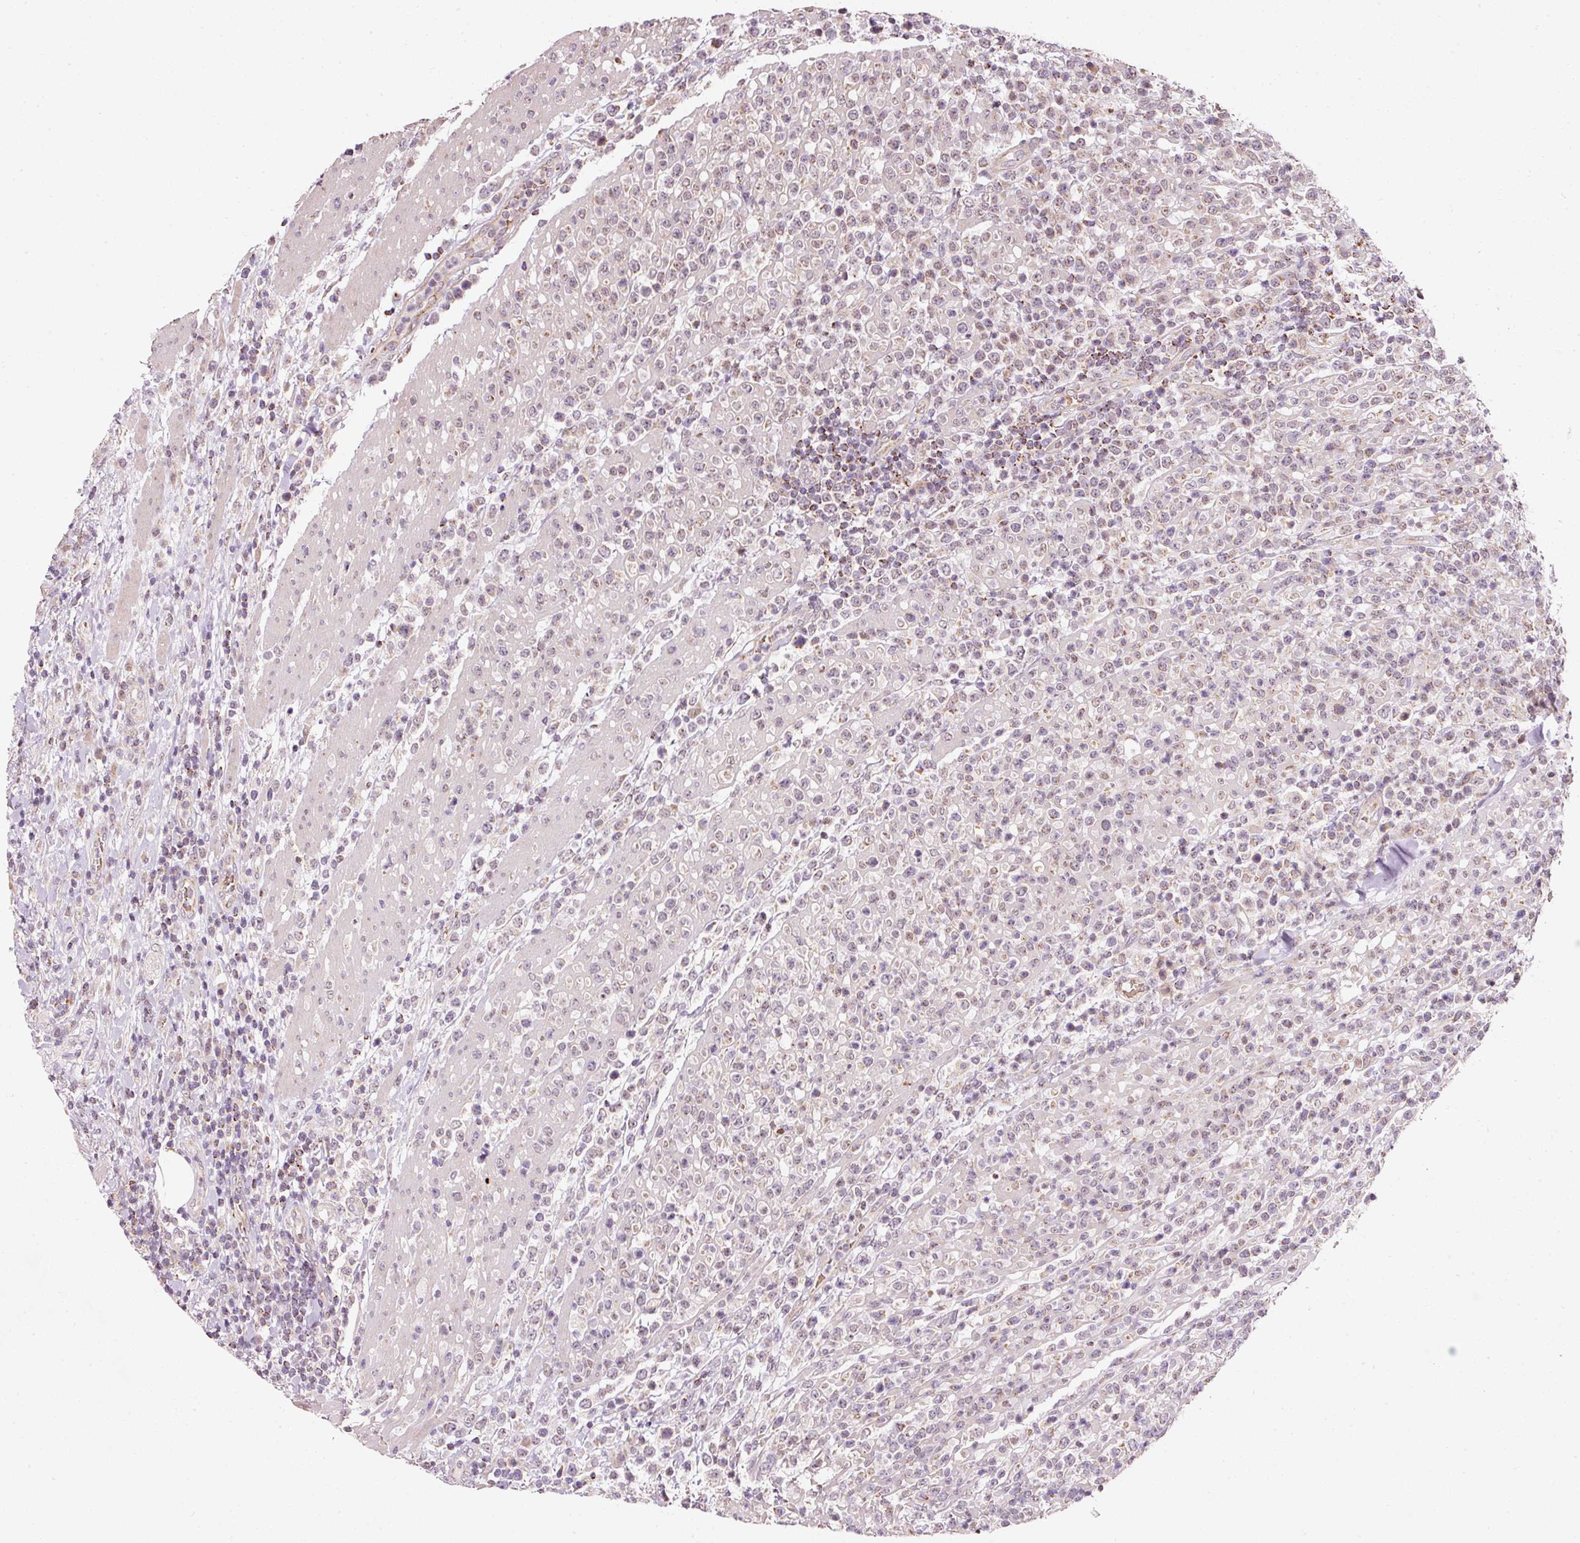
{"staining": {"intensity": "negative", "quantity": "none", "location": "none"}, "tissue": "lymphoma", "cell_type": "Tumor cells", "image_type": "cancer", "snomed": [{"axis": "morphology", "description": "Malignant lymphoma, non-Hodgkin's type, High grade"}, {"axis": "topography", "description": "Colon"}], "caption": "A histopathology image of human lymphoma is negative for staining in tumor cells.", "gene": "ZNF460", "patient": {"sex": "female", "age": 53}}